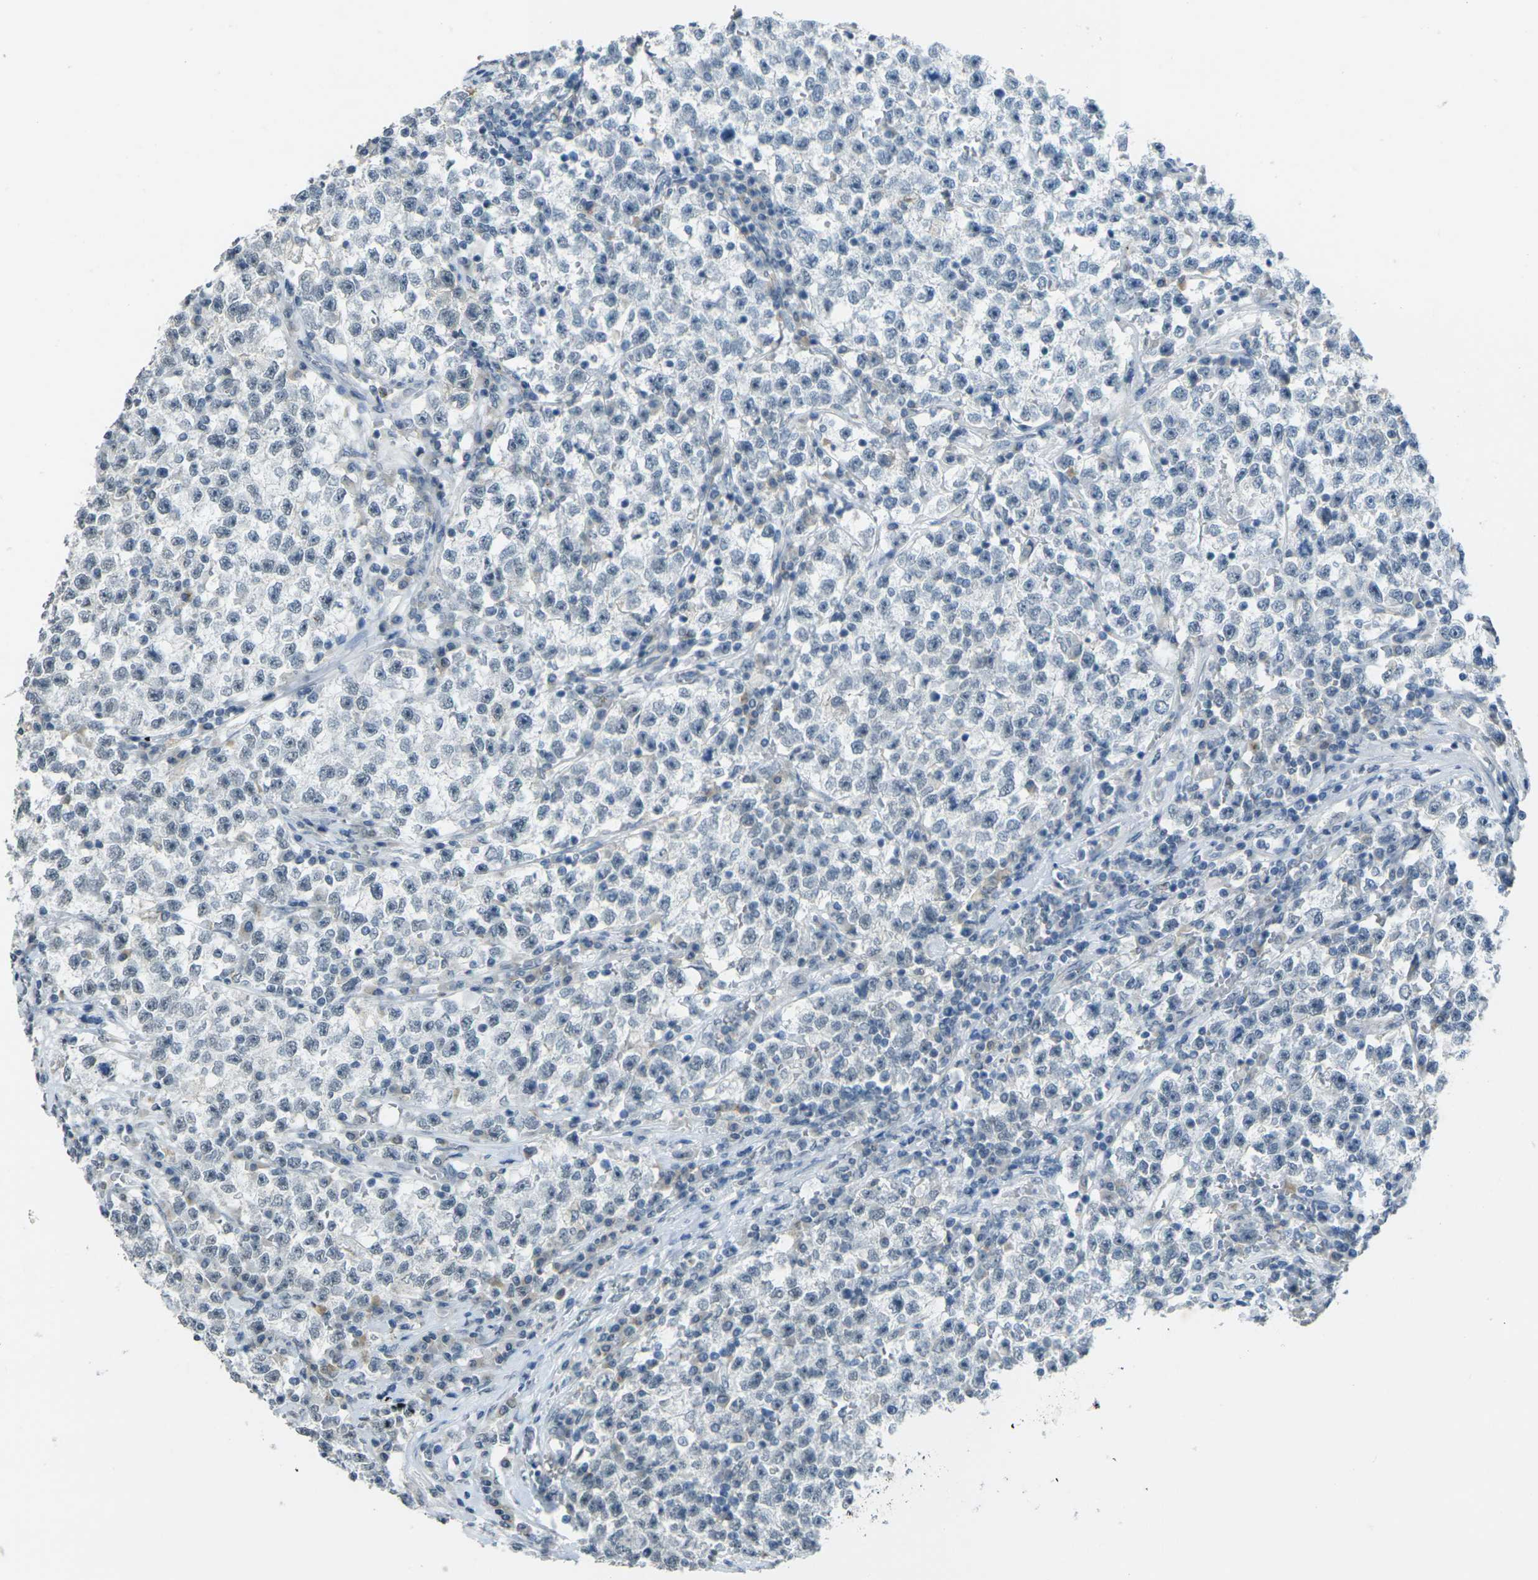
{"staining": {"intensity": "negative", "quantity": "none", "location": "none"}, "tissue": "testis cancer", "cell_type": "Tumor cells", "image_type": "cancer", "snomed": [{"axis": "morphology", "description": "Seminoma, NOS"}, {"axis": "topography", "description": "Testis"}], "caption": "Immunohistochemistry micrograph of human seminoma (testis) stained for a protein (brown), which reveals no expression in tumor cells.", "gene": "SPTBN2", "patient": {"sex": "male", "age": 22}}